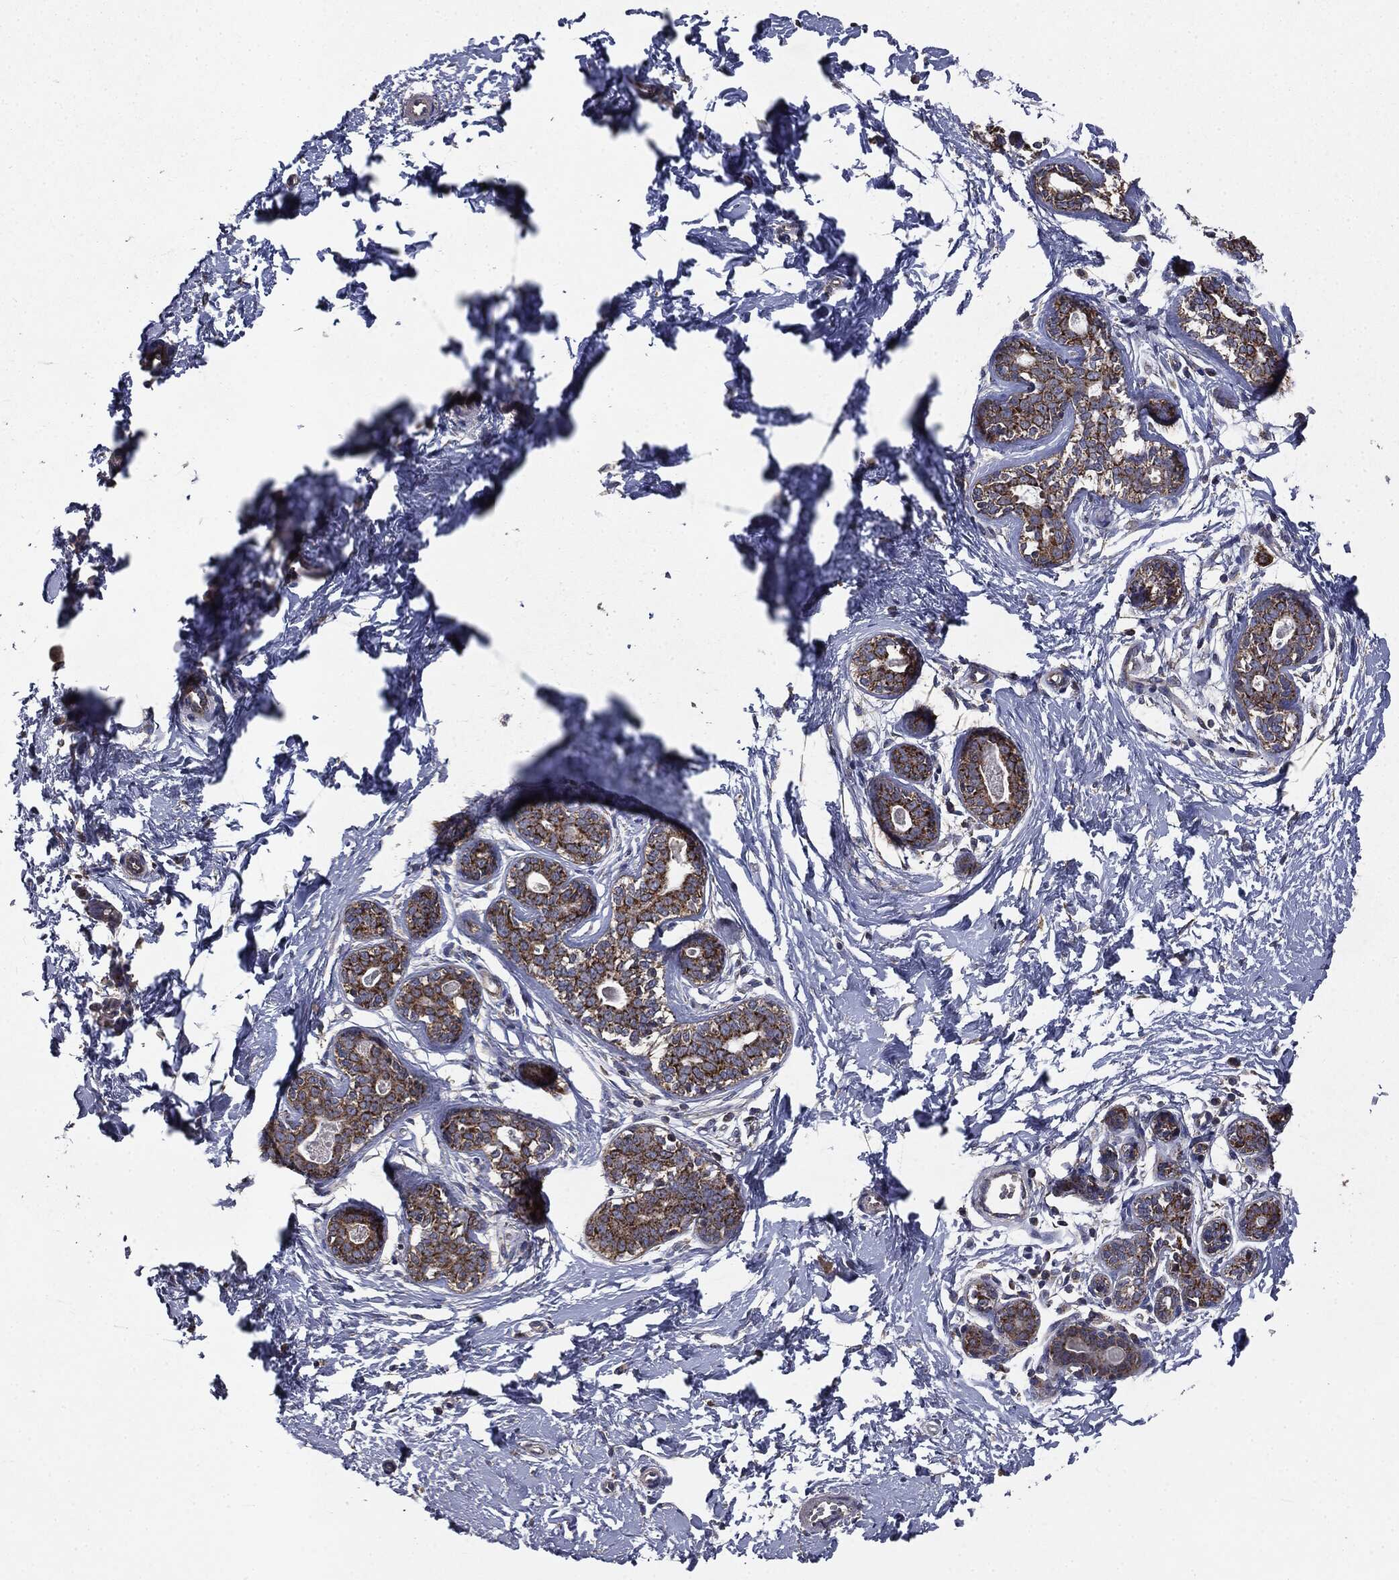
{"staining": {"intensity": "strong", "quantity": ">75%", "location": "cytoplasmic/membranous"}, "tissue": "breast", "cell_type": "Glandular cells", "image_type": "normal", "snomed": [{"axis": "morphology", "description": "Normal tissue, NOS"}, {"axis": "topography", "description": "Breast"}], "caption": "This histopathology image shows immunohistochemistry staining of normal human breast, with high strong cytoplasmic/membranous positivity in about >75% of glandular cells.", "gene": "MAPK6", "patient": {"sex": "female", "age": 37}}